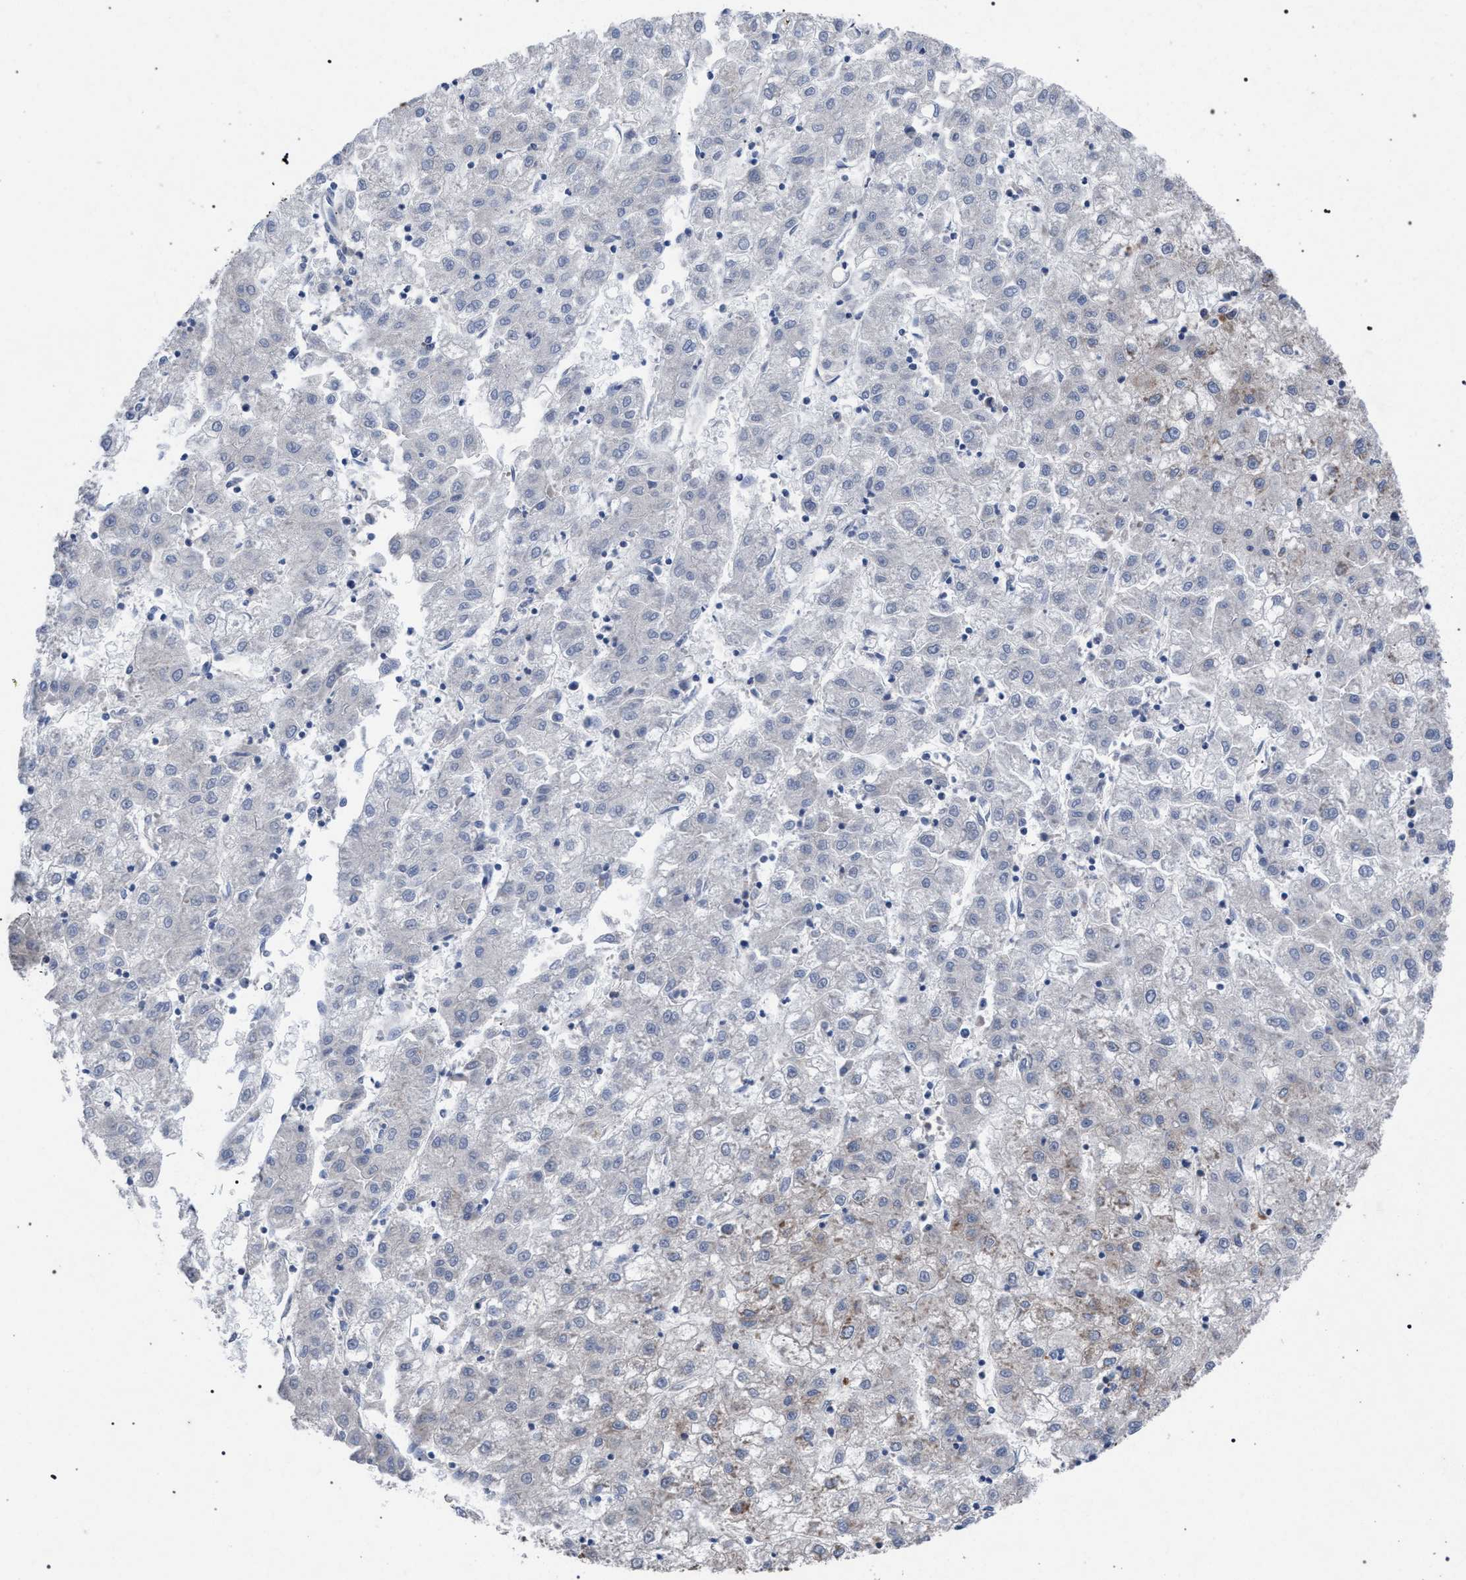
{"staining": {"intensity": "negative", "quantity": "none", "location": "none"}, "tissue": "liver cancer", "cell_type": "Tumor cells", "image_type": "cancer", "snomed": [{"axis": "morphology", "description": "Carcinoma, Hepatocellular, NOS"}, {"axis": "topography", "description": "Liver"}], "caption": "This image is of liver hepatocellular carcinoma stained with IHC to label a protein in brown with the nuclei are counter-stained blue. There is no staining in tumor cells.", "gene": "CDR2L", "patient": {"sex": "male", "age": 72}}